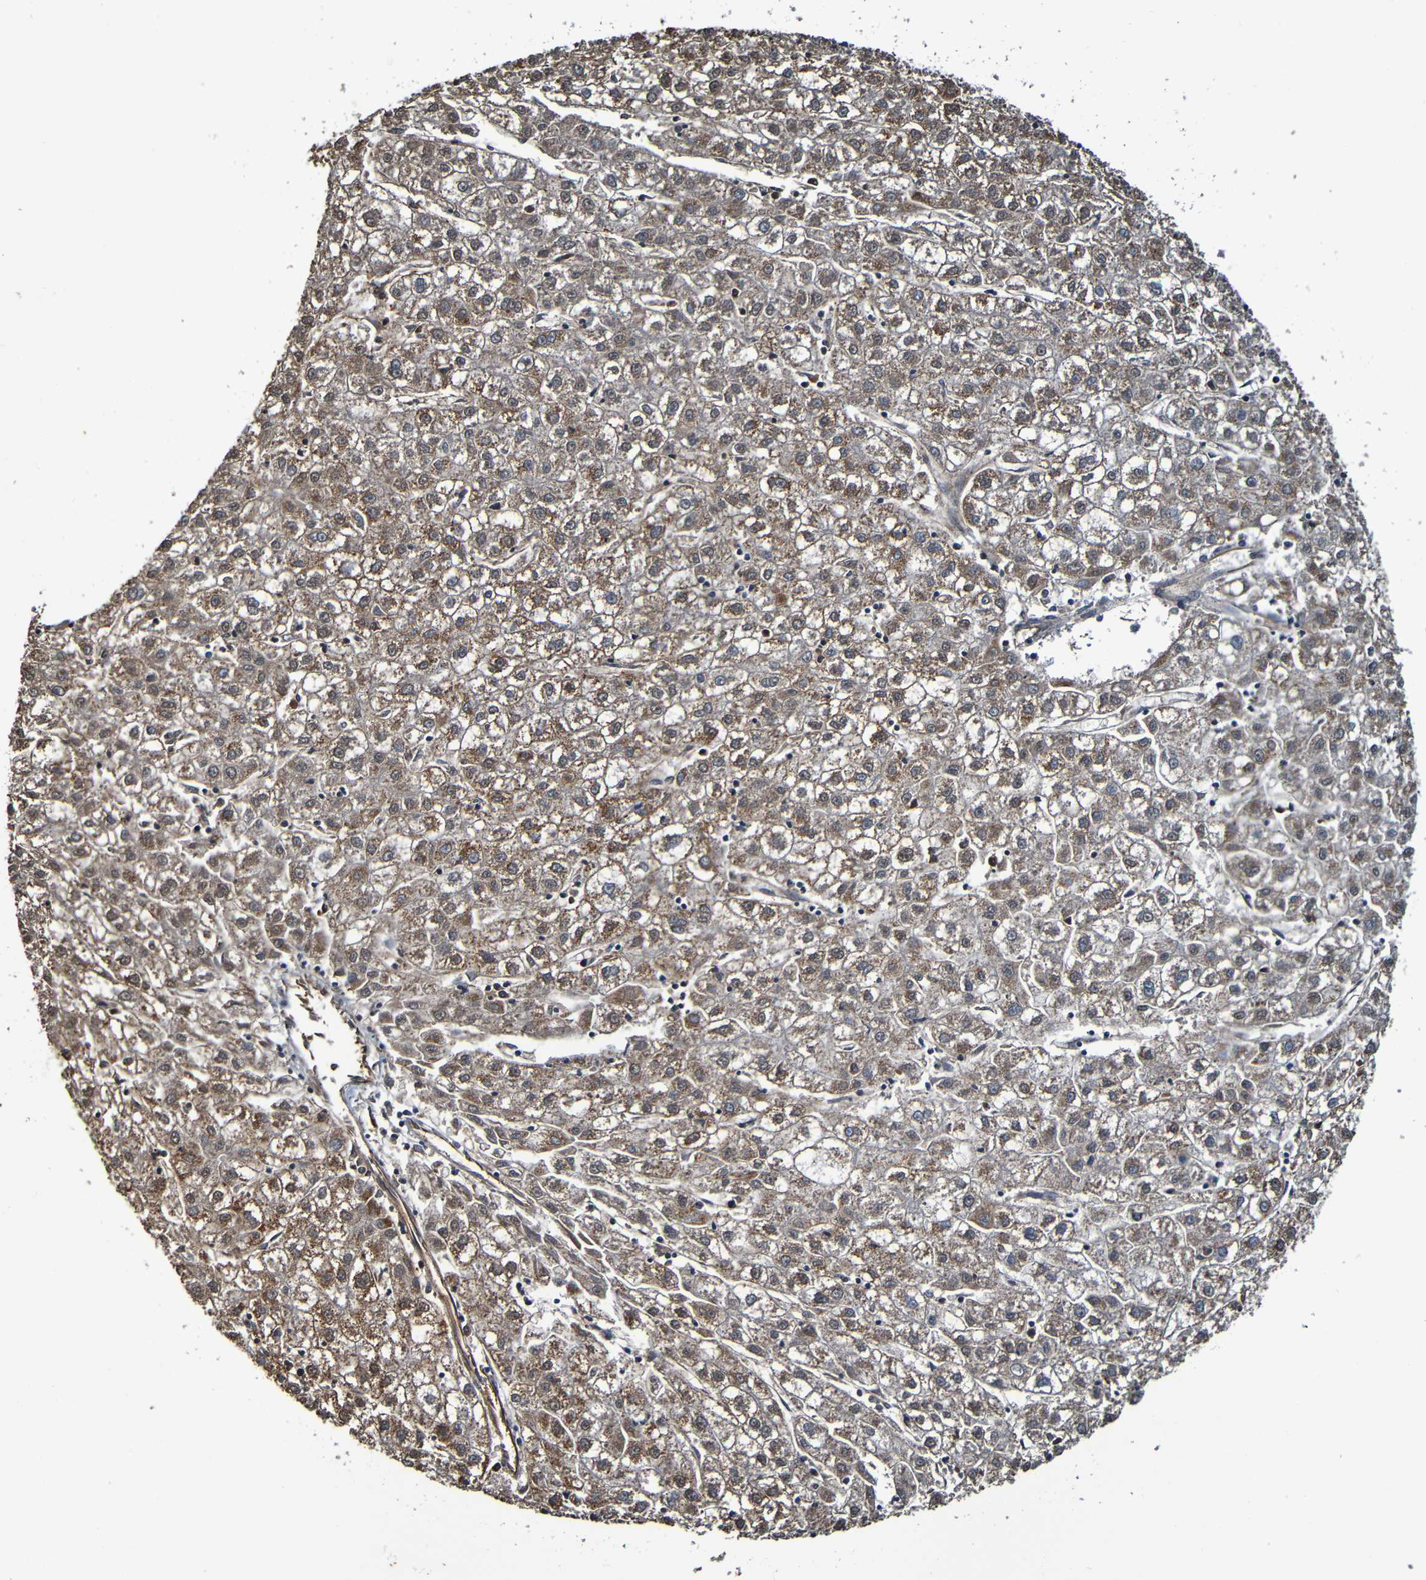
{"staining": {"intensity": "moderate", "quantity": ">75%", "location": "cytoplasmic/membranous"}, "tissue": "liver cancer", "cell_type": "Tumor cells", "image_type": "cancer", "snomed": [{"axis": "morphology", "description": "Carcinoma, Hepatocellular, NOS"}, {"axis": "topography", "description": "Liver"}], "caption": "Protein staining by immunohistochemistry (IHC) reveals moderate cytoplasmic/membranous staining in about >75% of tumor cells in hepatocellular carcinoma (liver).", "gene": "ADAM15", "patient": {"sex": "male", "age": 72}}